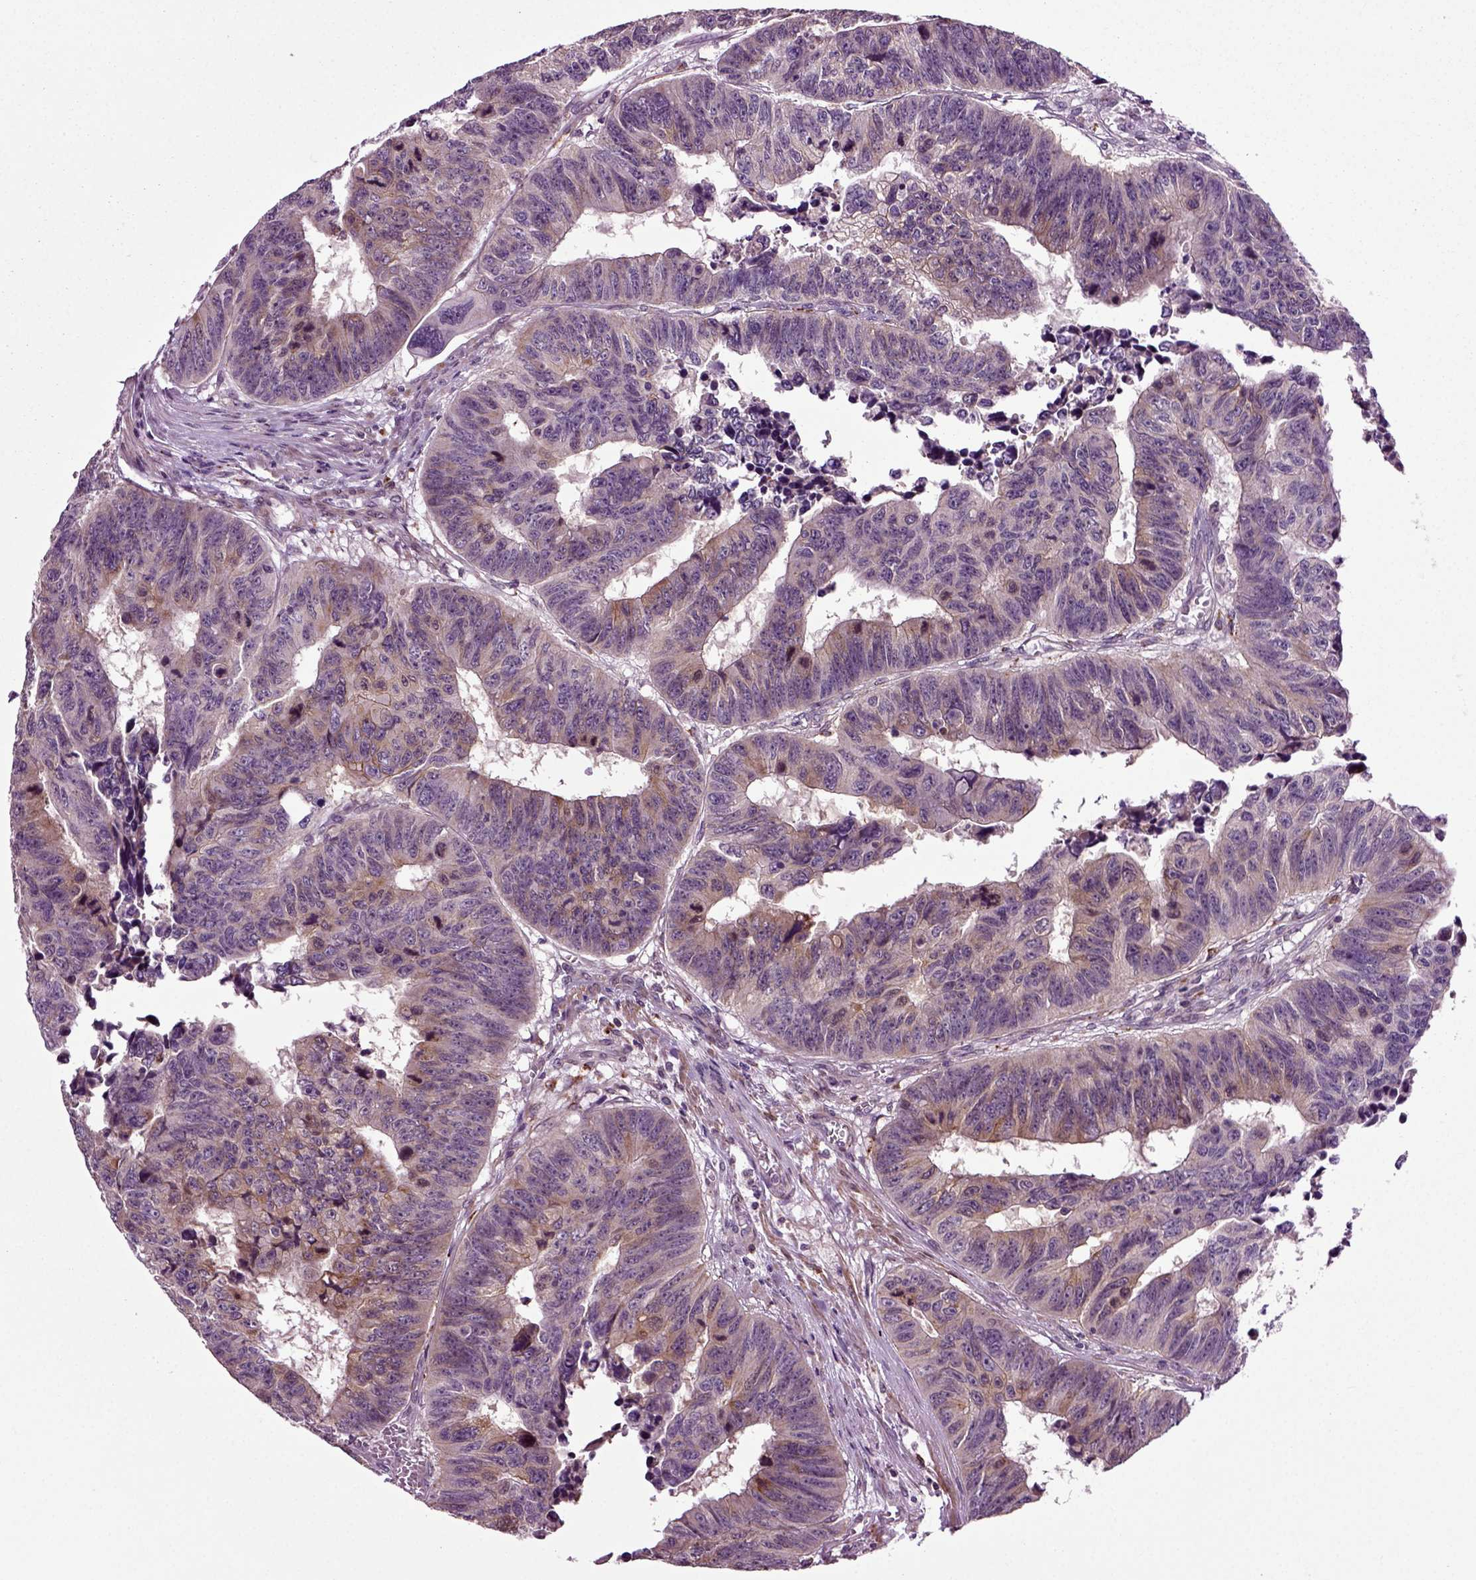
{"staining": {"intensity": "moderate", "quantity": "<25%", "location": "cytoplasmic/membranous"}, "tissue": "colorectal cancer", "cell_type": "Tumor cells", "image_type": "cancer", "snomed": [{"axis": "morphology", "description": "Adenocarcinoma, NOS"}, {"axis": "topography", "description": "Rectum"}], "caption": "Human adenocarcinoma (colorectal) stained for a protein (brown) displays moderate cytoplasmic/membranous positive expression in about <25% of tumor cells.", "gene": "KNSTRN", "patient": {"sex": "female", "age": 85}}